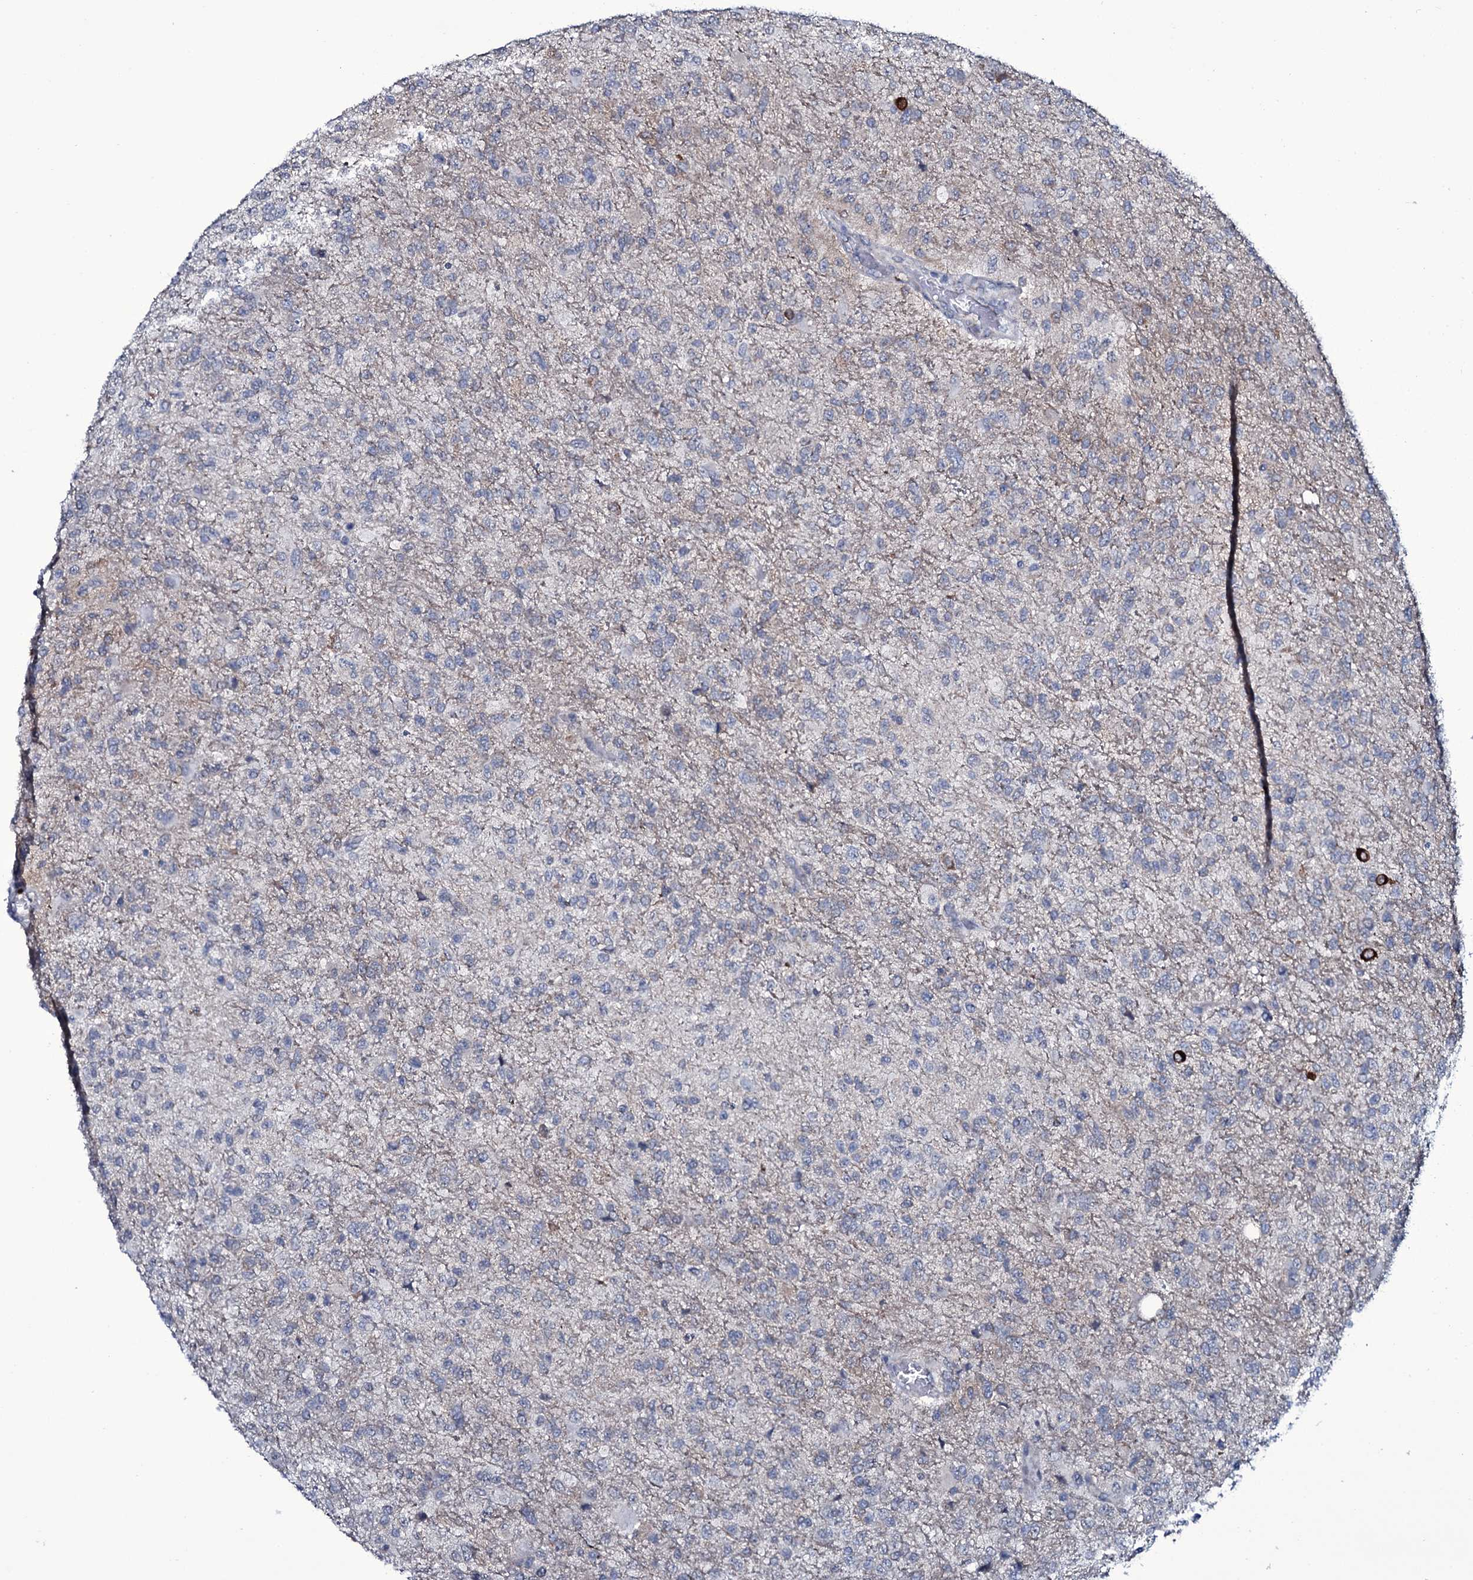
{"staining": {"intensity": "negative", "quantity": "none", "location": "none"}, "tissue": "glioma", "cell_type": "Tumor cells", "image_type": "cancer", "snomed": [{"axis": "morphology", "description": "Glioma, malignant, High grade"}, {"axis": "topography", "description": "Brain"}], "caption": "High power microscopy photomicrograph of an immunohistochemistry (IHC) image of malignant glioma (high-grade), revealing no significant positivity in tumor cells.", "gene": "WIPF3", "patient": {"sex": "female", "age": 74}}